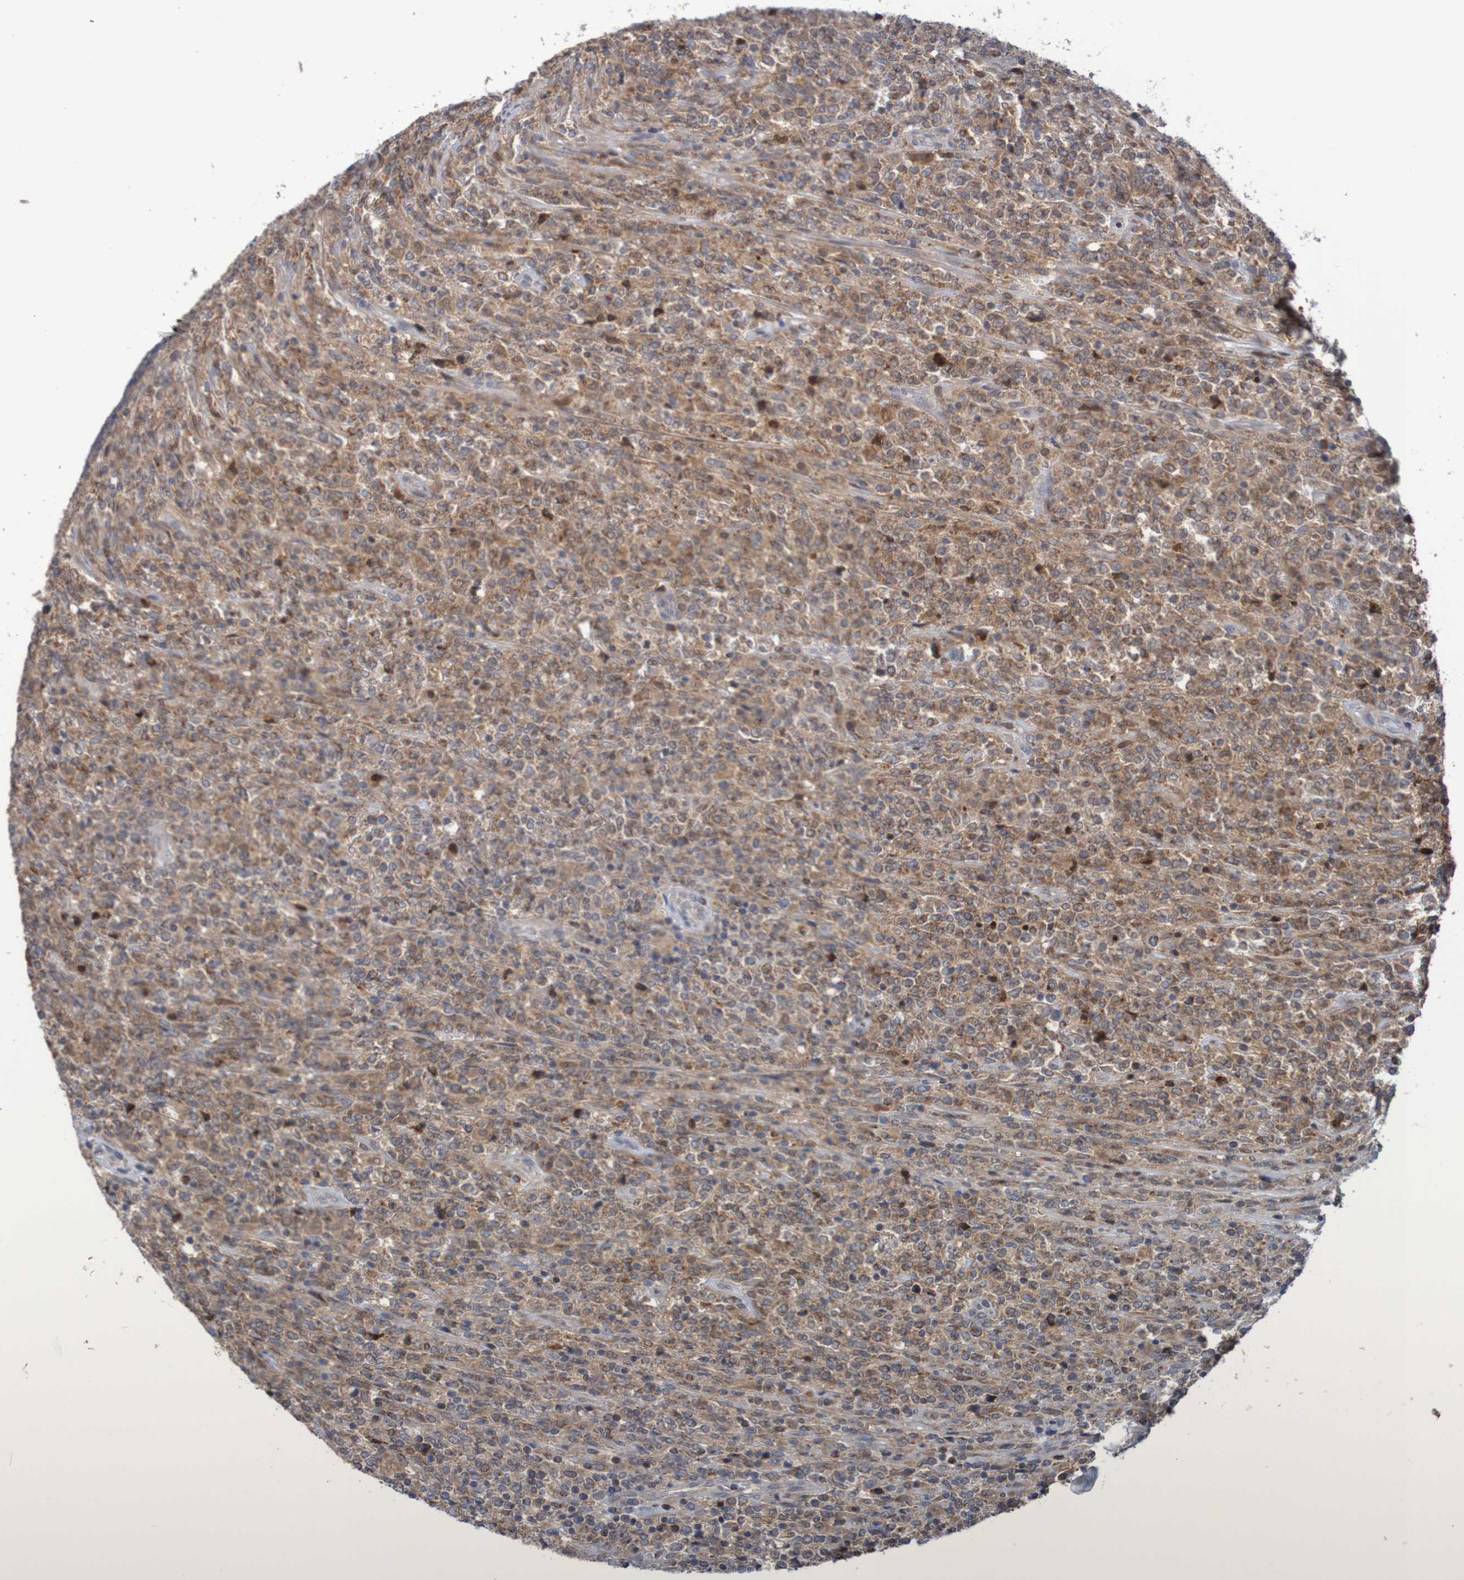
{"staining": {"intensity": "moderate", "quantity": ">75%", "location": "cytoplasmic/membranous"}, "tissue": "lymphoma", "cell_type": "Tumor cells", "image_type": "cancer", "snomed": [{"axis": "morphology", "description": "Malignant lymphoma, non-Hodgkin's type, High grade"}, {"axis": "topography", "description": "Soft tissue"}], "caption": "High-grade malignant lymphoma, non-Hodgkin's type tissue reveals moderate cytoplasmic/membranous expression in about >75% of tumor cells, visualized by immunohistochemistry.", "gene": "C3orf18", "patient": {"sex": "male", "age": 18}}